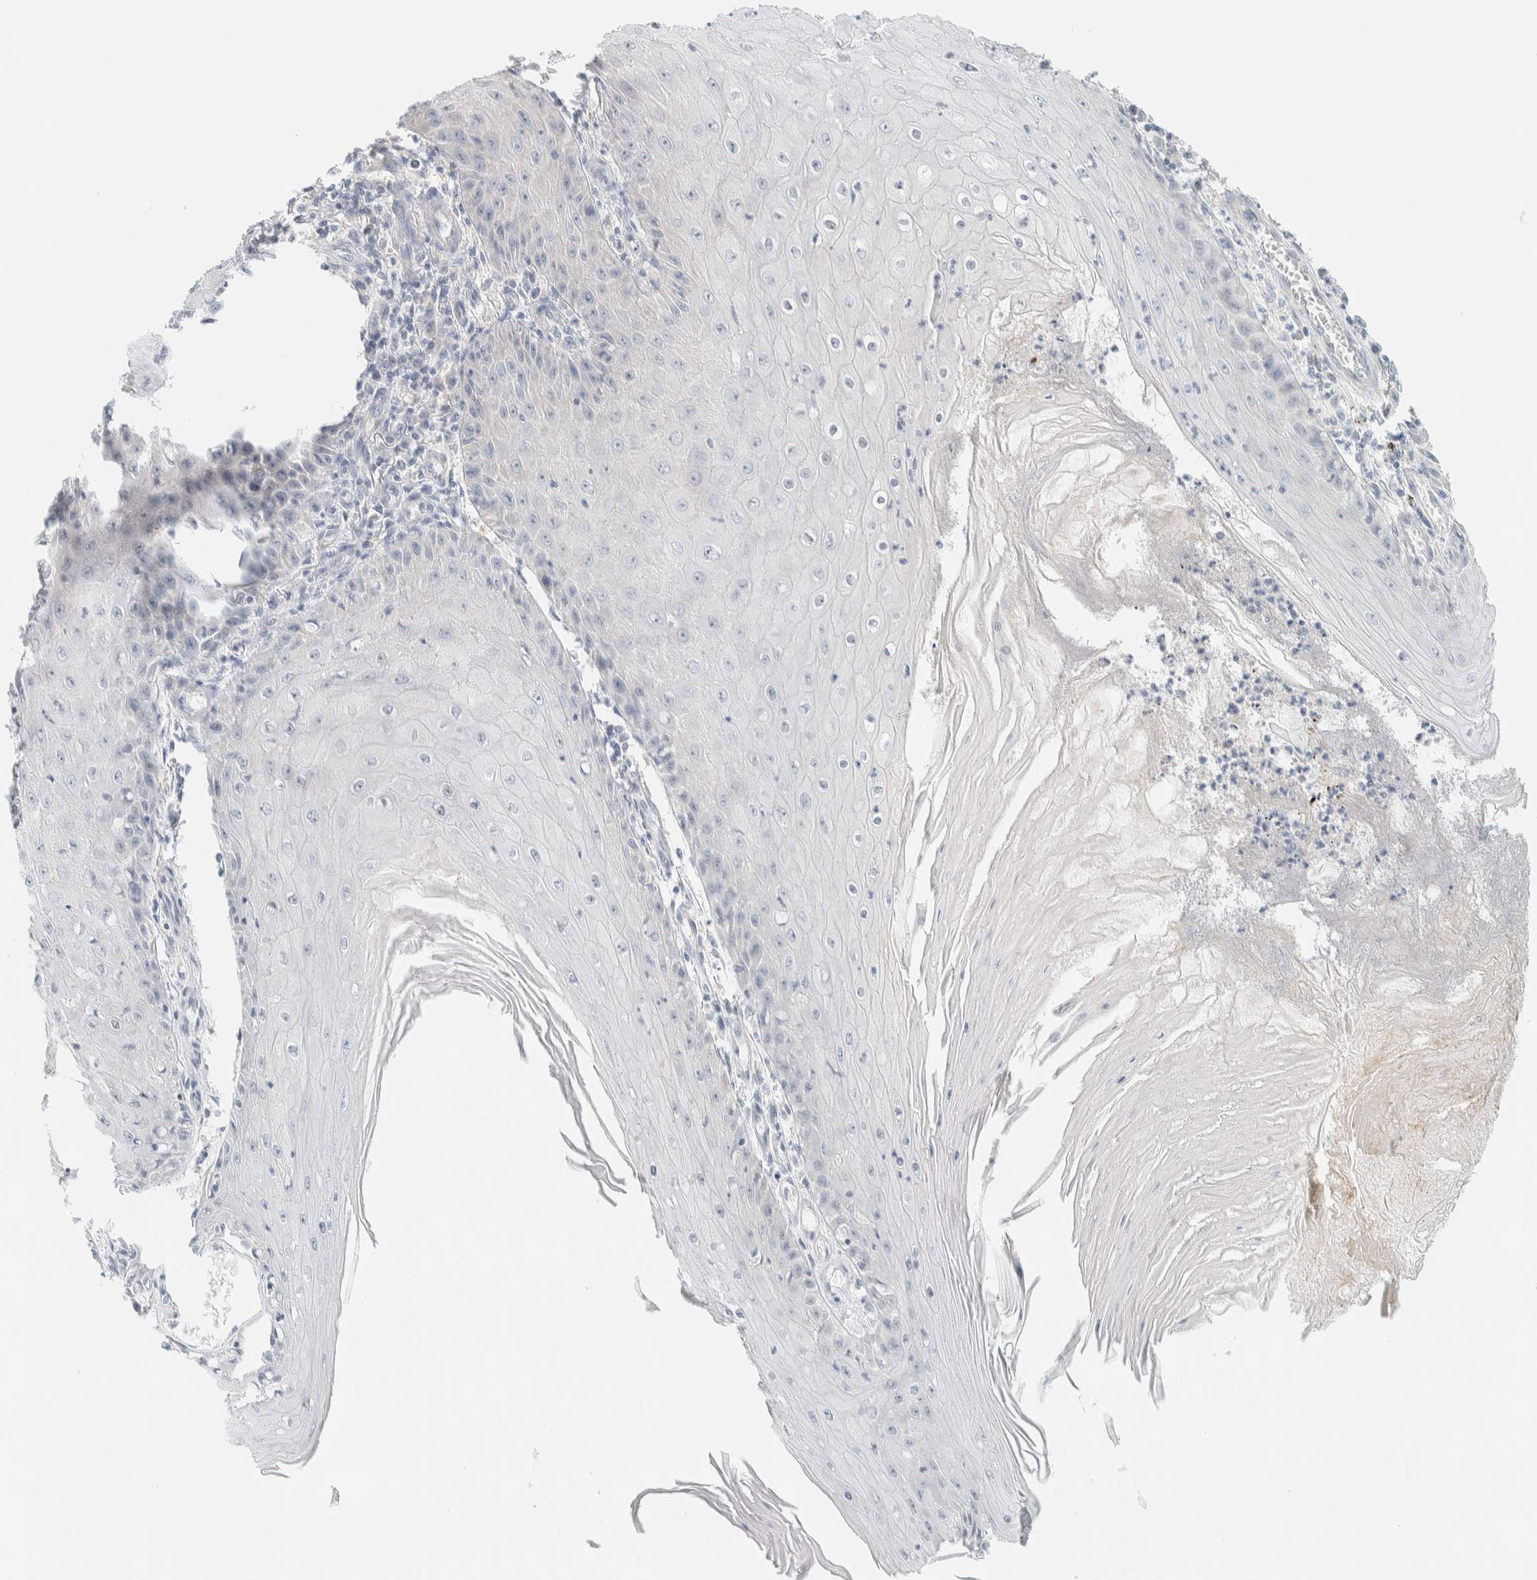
{"staining": {"intensity": "negative", "quantity": "none", "location": "none"}, "tissue": "skin cancer", "cell_type": "Tumor cells", "image_type": "cancer", "snomed": [{"axis": "morphology", "description": "Squamous cell carcinoma, NOS"}, {"axis": "topography", "description": "Skin"}], "caption": "A histopathology image of skin squamous cell carcinoma stained for a protein reveals no brown staining in tumor cells.", "gene": "PTGES3L-AARSD1", "patient": {"sex": "female", "age": 73}}